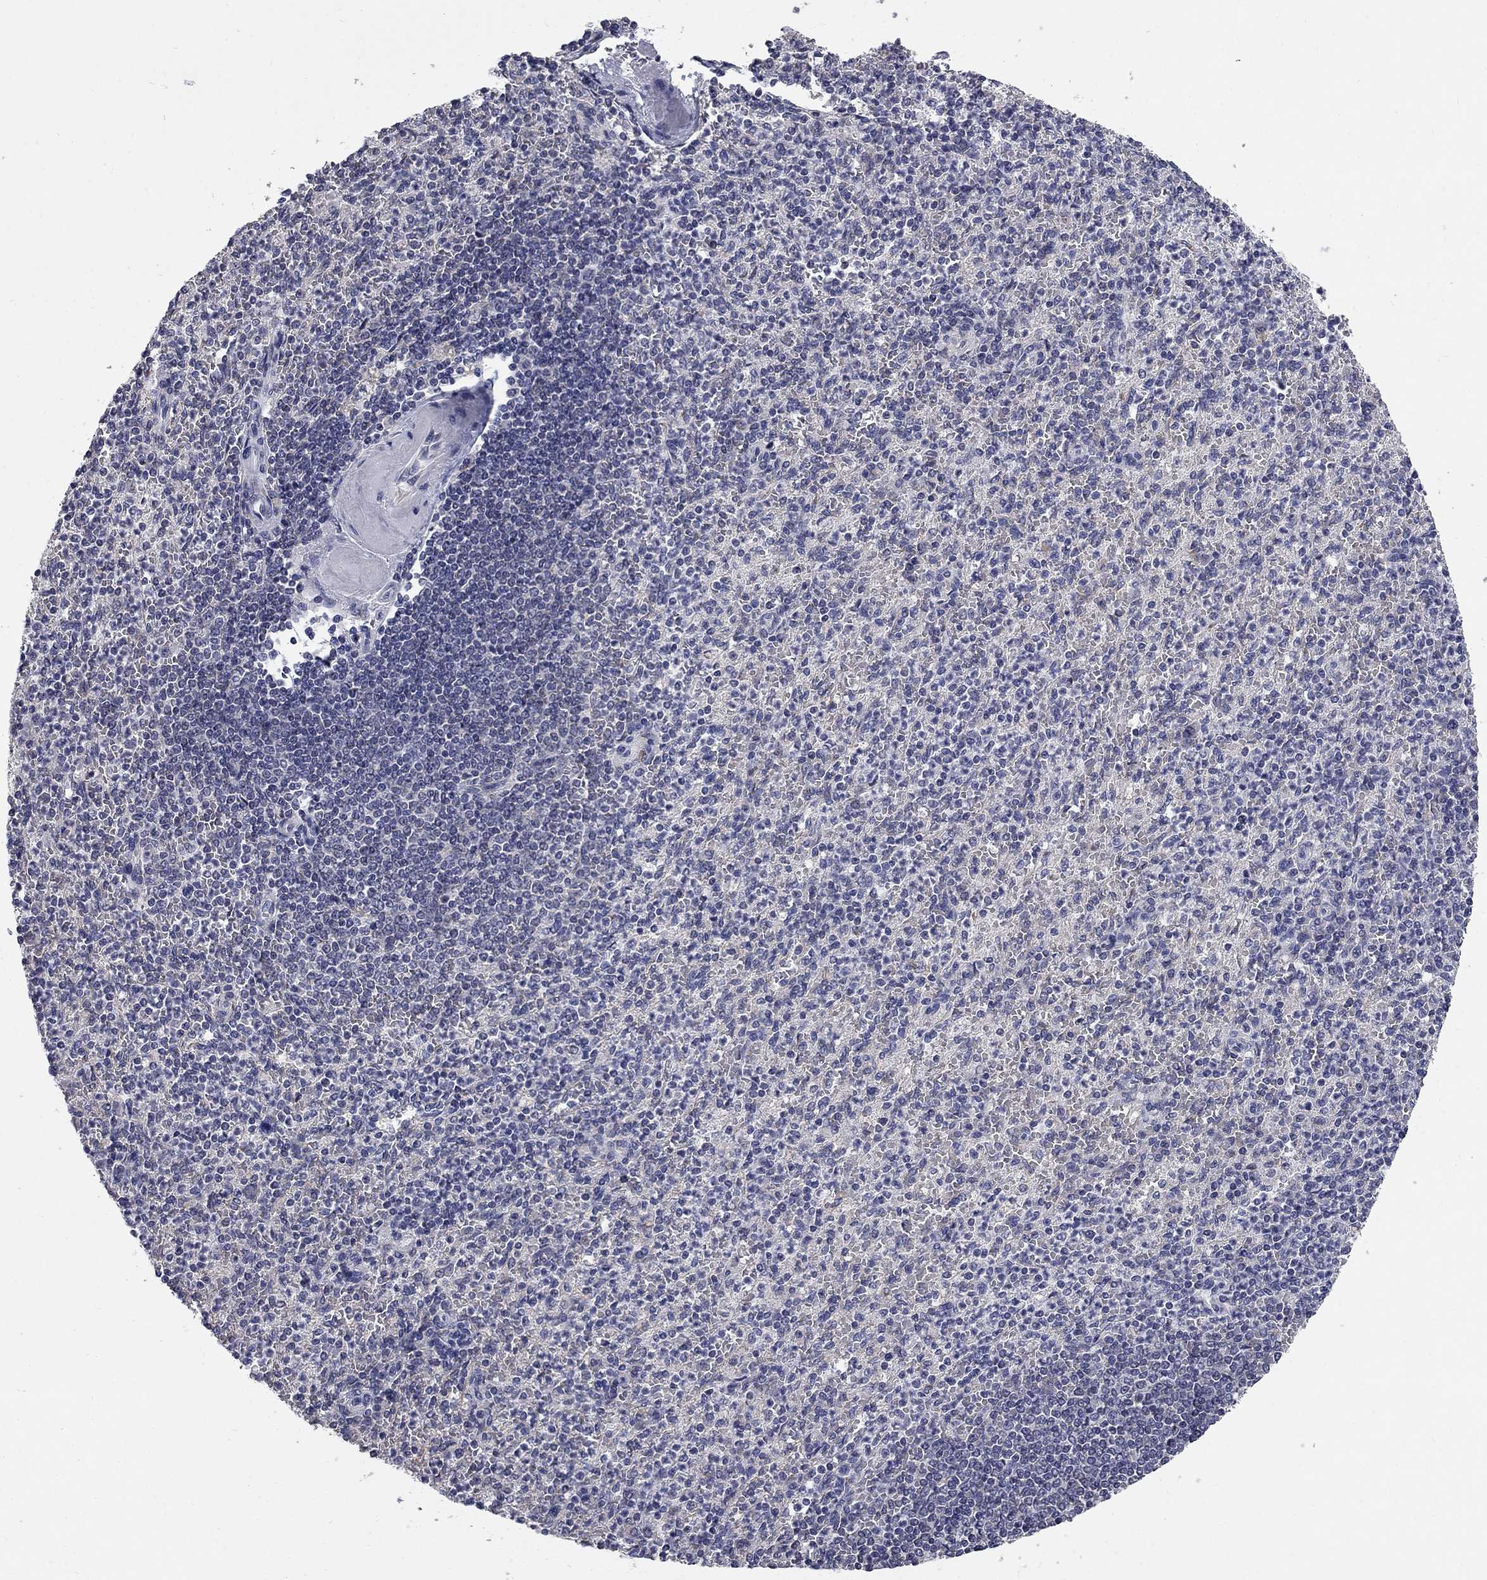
{"staining": {"intensity": "negative", "quantity": "none", "location": "none"}, "tissue": "spleen", "cell_type": "Cells in red pulp", "image_type": "normal", "snomed": [{"axis": "morphology", "description": "Normal tissue, NOS"}, {"axis": "topography", "description": "Spleen"}], "caption": "IHC histopathology image of normal spleen: spleen stained with DAB demonstrates no significant protein positivity in cells in red pulp. Nuclei are stained in blue.", "gene": "HTR4", "patient": {"sex": "female", "age": 74}}